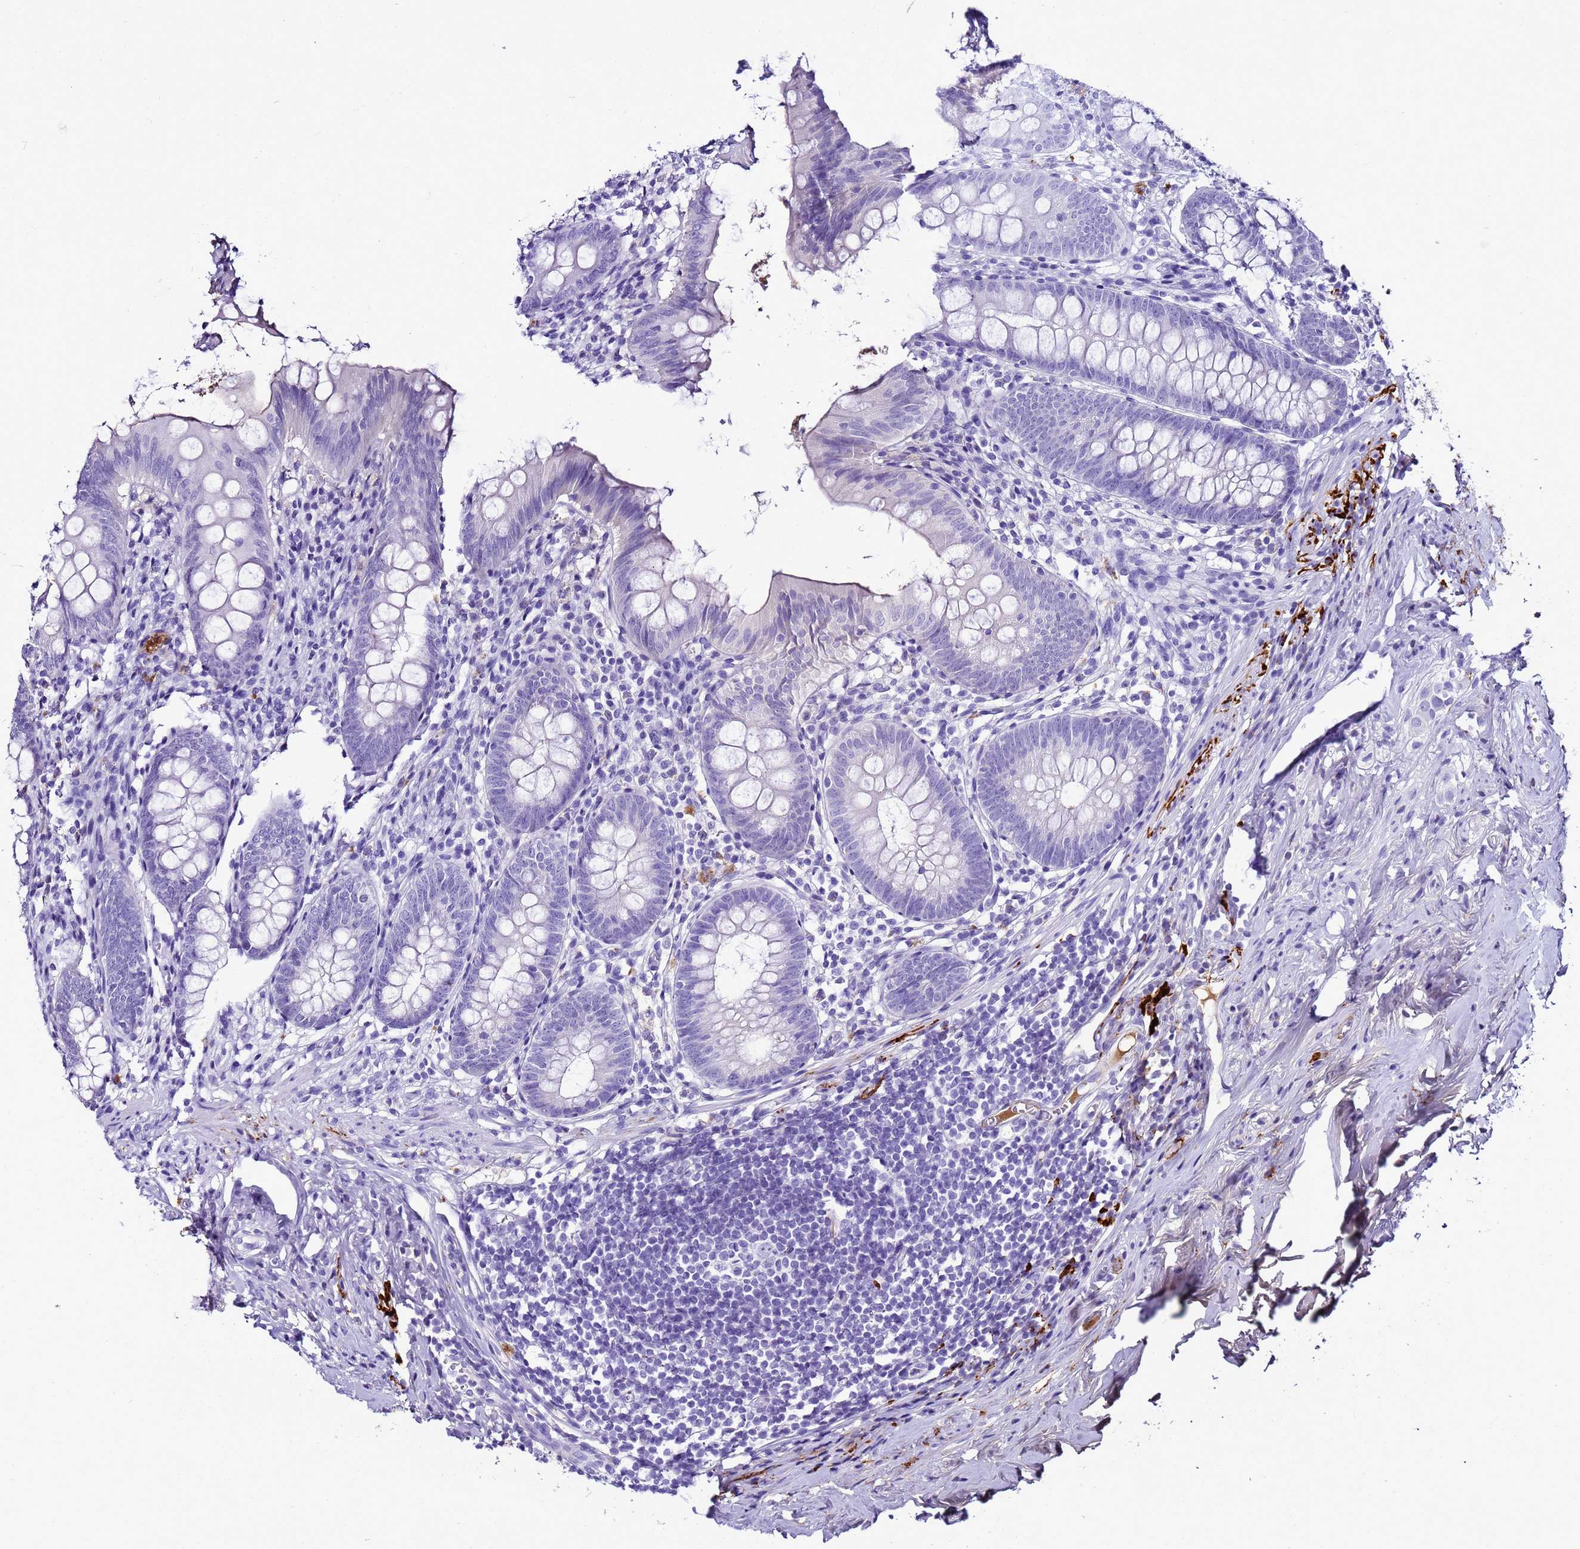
{"staining": {"intensity": "negative", "quantity": "none", "location": "none"}, "tissue": "appendix", "cell_type": "Glandular cells", "image_type": "normal", "snomed": [{"axis": "morphology", "description": "Normal tissue, NOS"}, {"axis": "topography", "description": "Appendix"}], "caption": "Immunohistochemistry (IHC) of unremarkable appendix demonstrates no positivity in glandular cells. (DAB immunohistochemistry (IHC) with hematoxylin counter stain).", "gene": "CFHR1", "patient": {"sex": "female", "age": 51}}